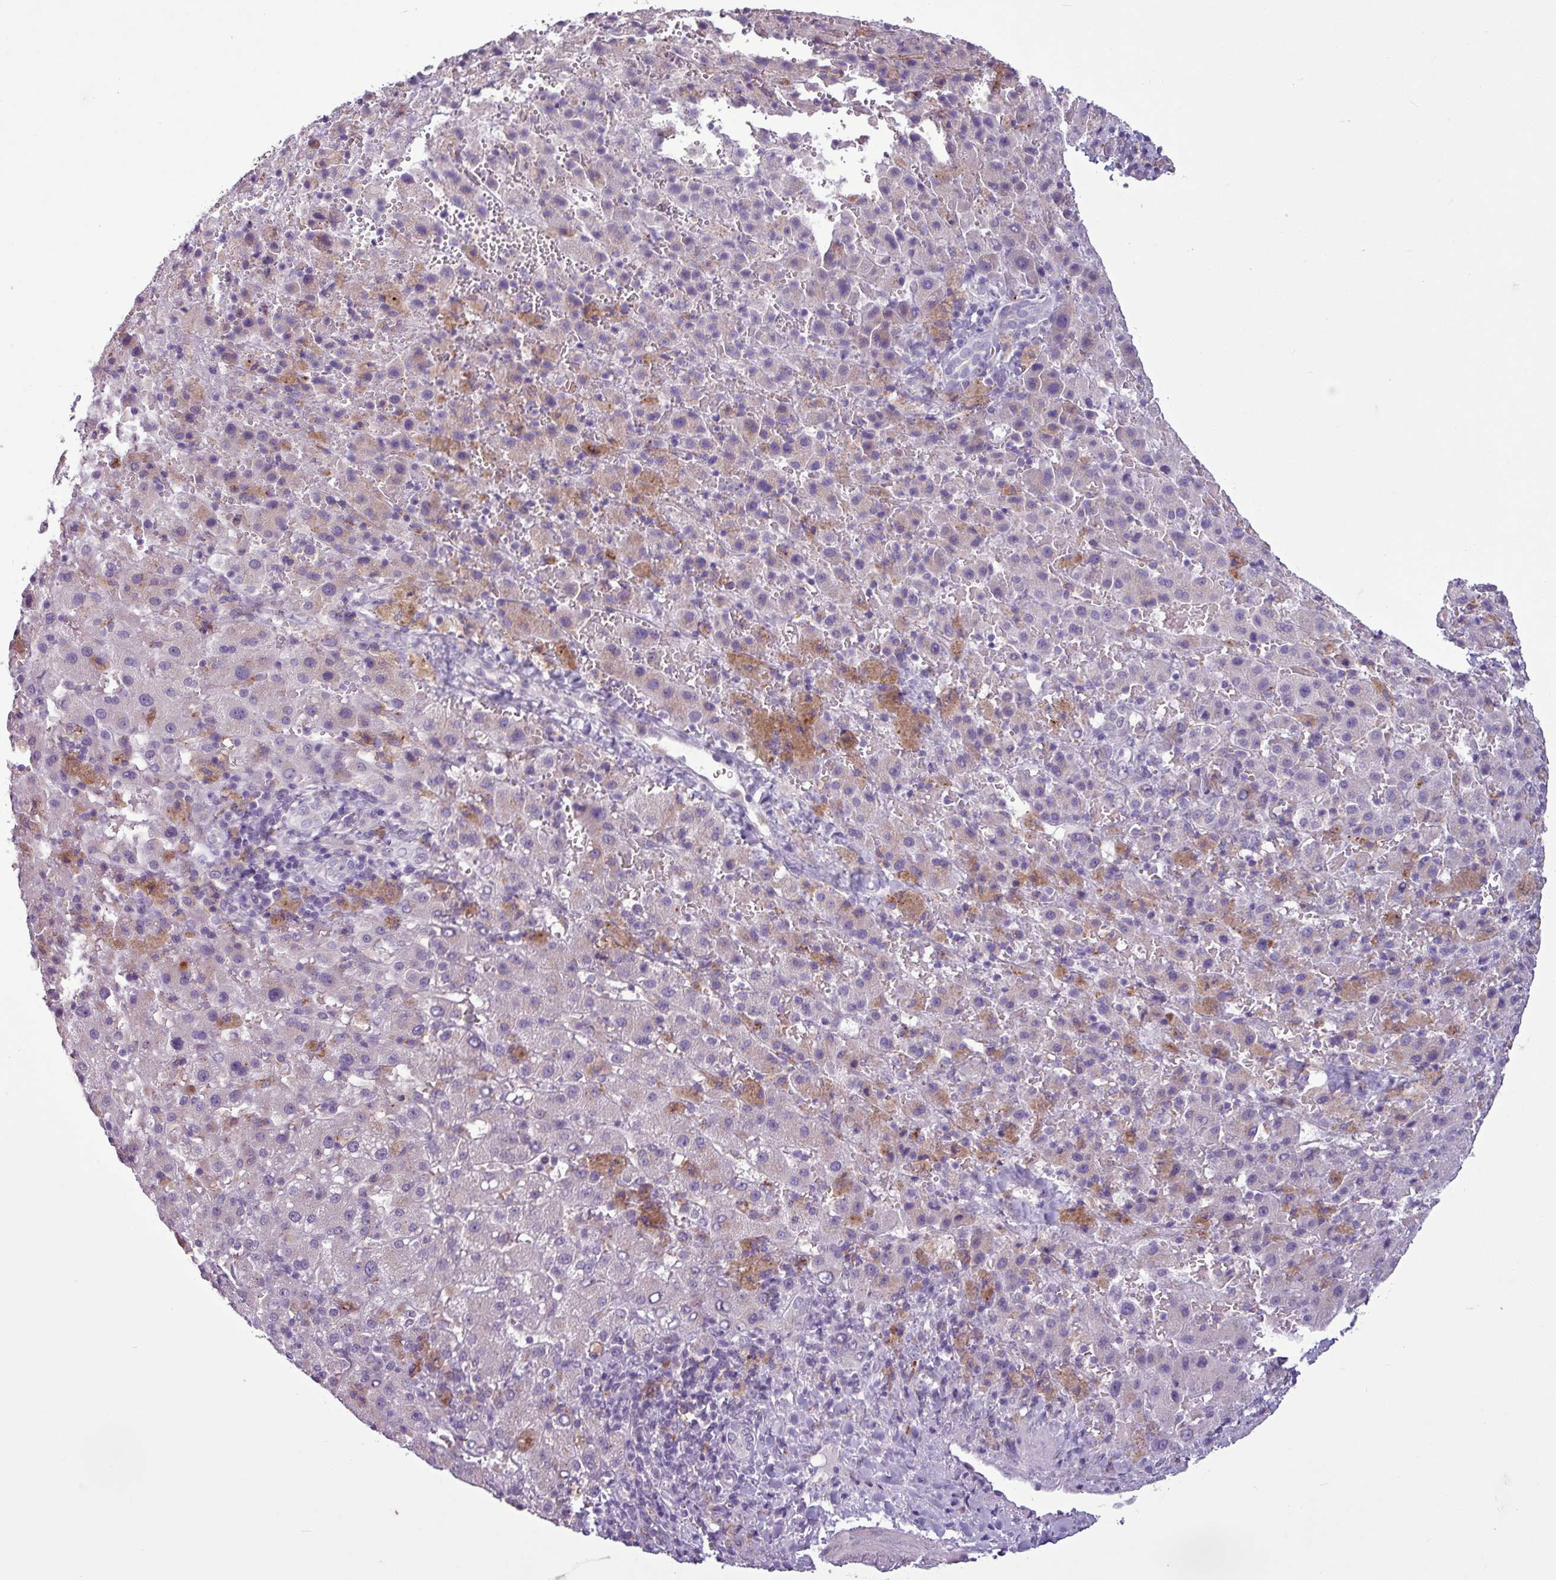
{"staining": {"intensity": "moderate", "quantity": "<25%", "location": "cytoplasmic/membranous"}, "tissue": "liver cancer", "cell_type": "Tumor cells", "image_type": "cancer", "snomed": [{"axis": "morphology", "description": "Carcinoma, Hepatocellular, NOS"}, {"axis": "topography", "description": "Liver"}], "caption": "Liver cancer (hepatocellular carcinoma) stained with DAB (3,3'-diaminobenzidine) immunohistochemistry (IHC) shows low levels of moderate cytoplasmic/membranous staining in approximately <25% of tumor cells. (brown staining indicates protein expression, while blue staining denotes nuclei).", "gene": "C9orf24", "patient": {"sex": "female", "age": 58}}